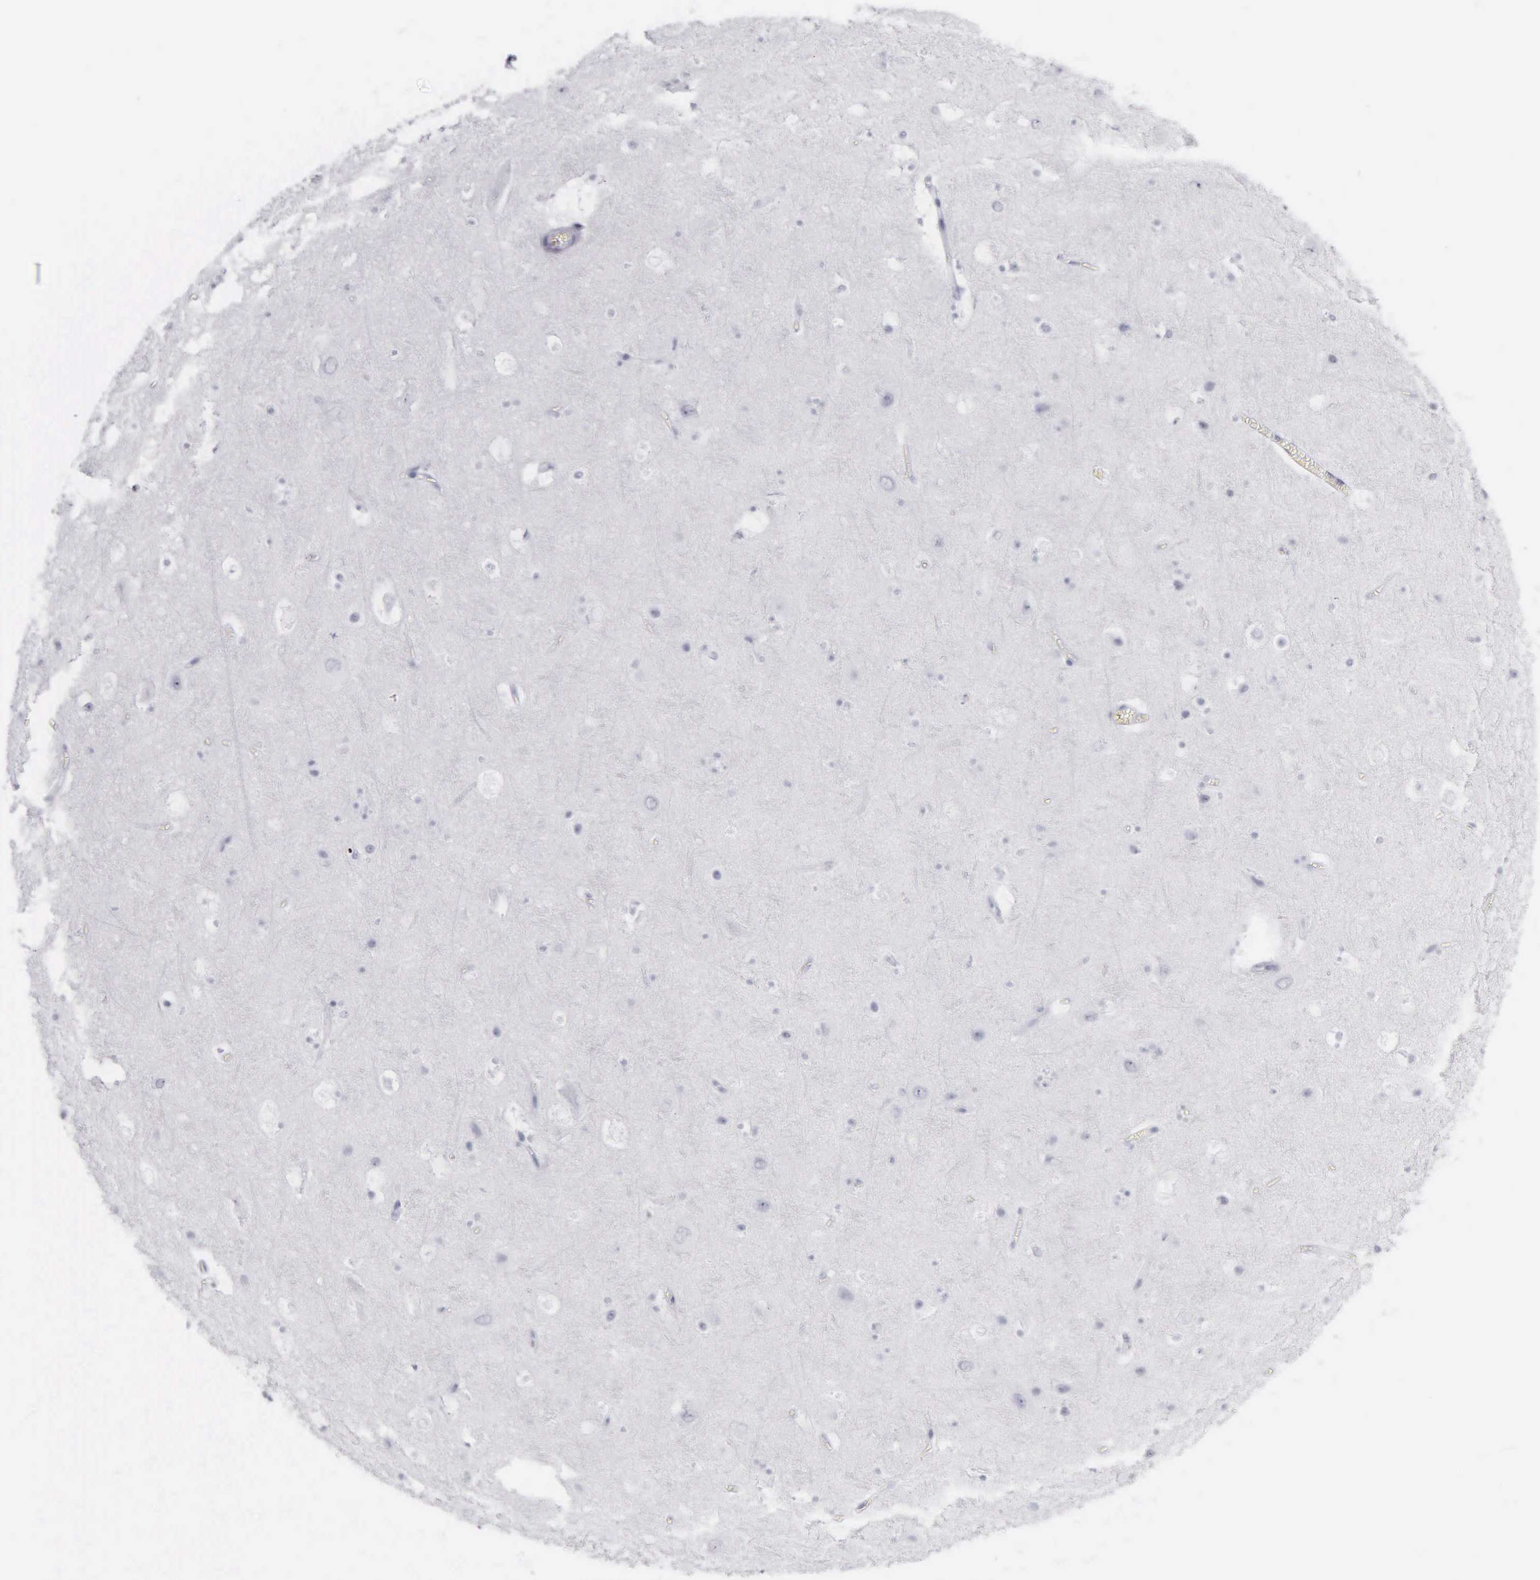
{"staining": {"intensity": "negative", "quantity": "none", "location": "none"}, "tissue": "cerebral cortex", "cell_type": "Endothelial cells", "image_type": "normal", "snomed": [{"axis": "morphology", "description": "Normal tissue, NOS"}, {"axis": "topography", "description": "Cerebral cortex"}], "caption": "High magnification brightfield microscopy of normal cerebral cortex stained with DAB (brown) and counterstained with hematoxylin (blue): endothelial cells show no significant expression. (DAB immunohistochemistry (IHC), high magnification).", "gene": "KRT20", "patient": {"sex": "male", "age": 45}}